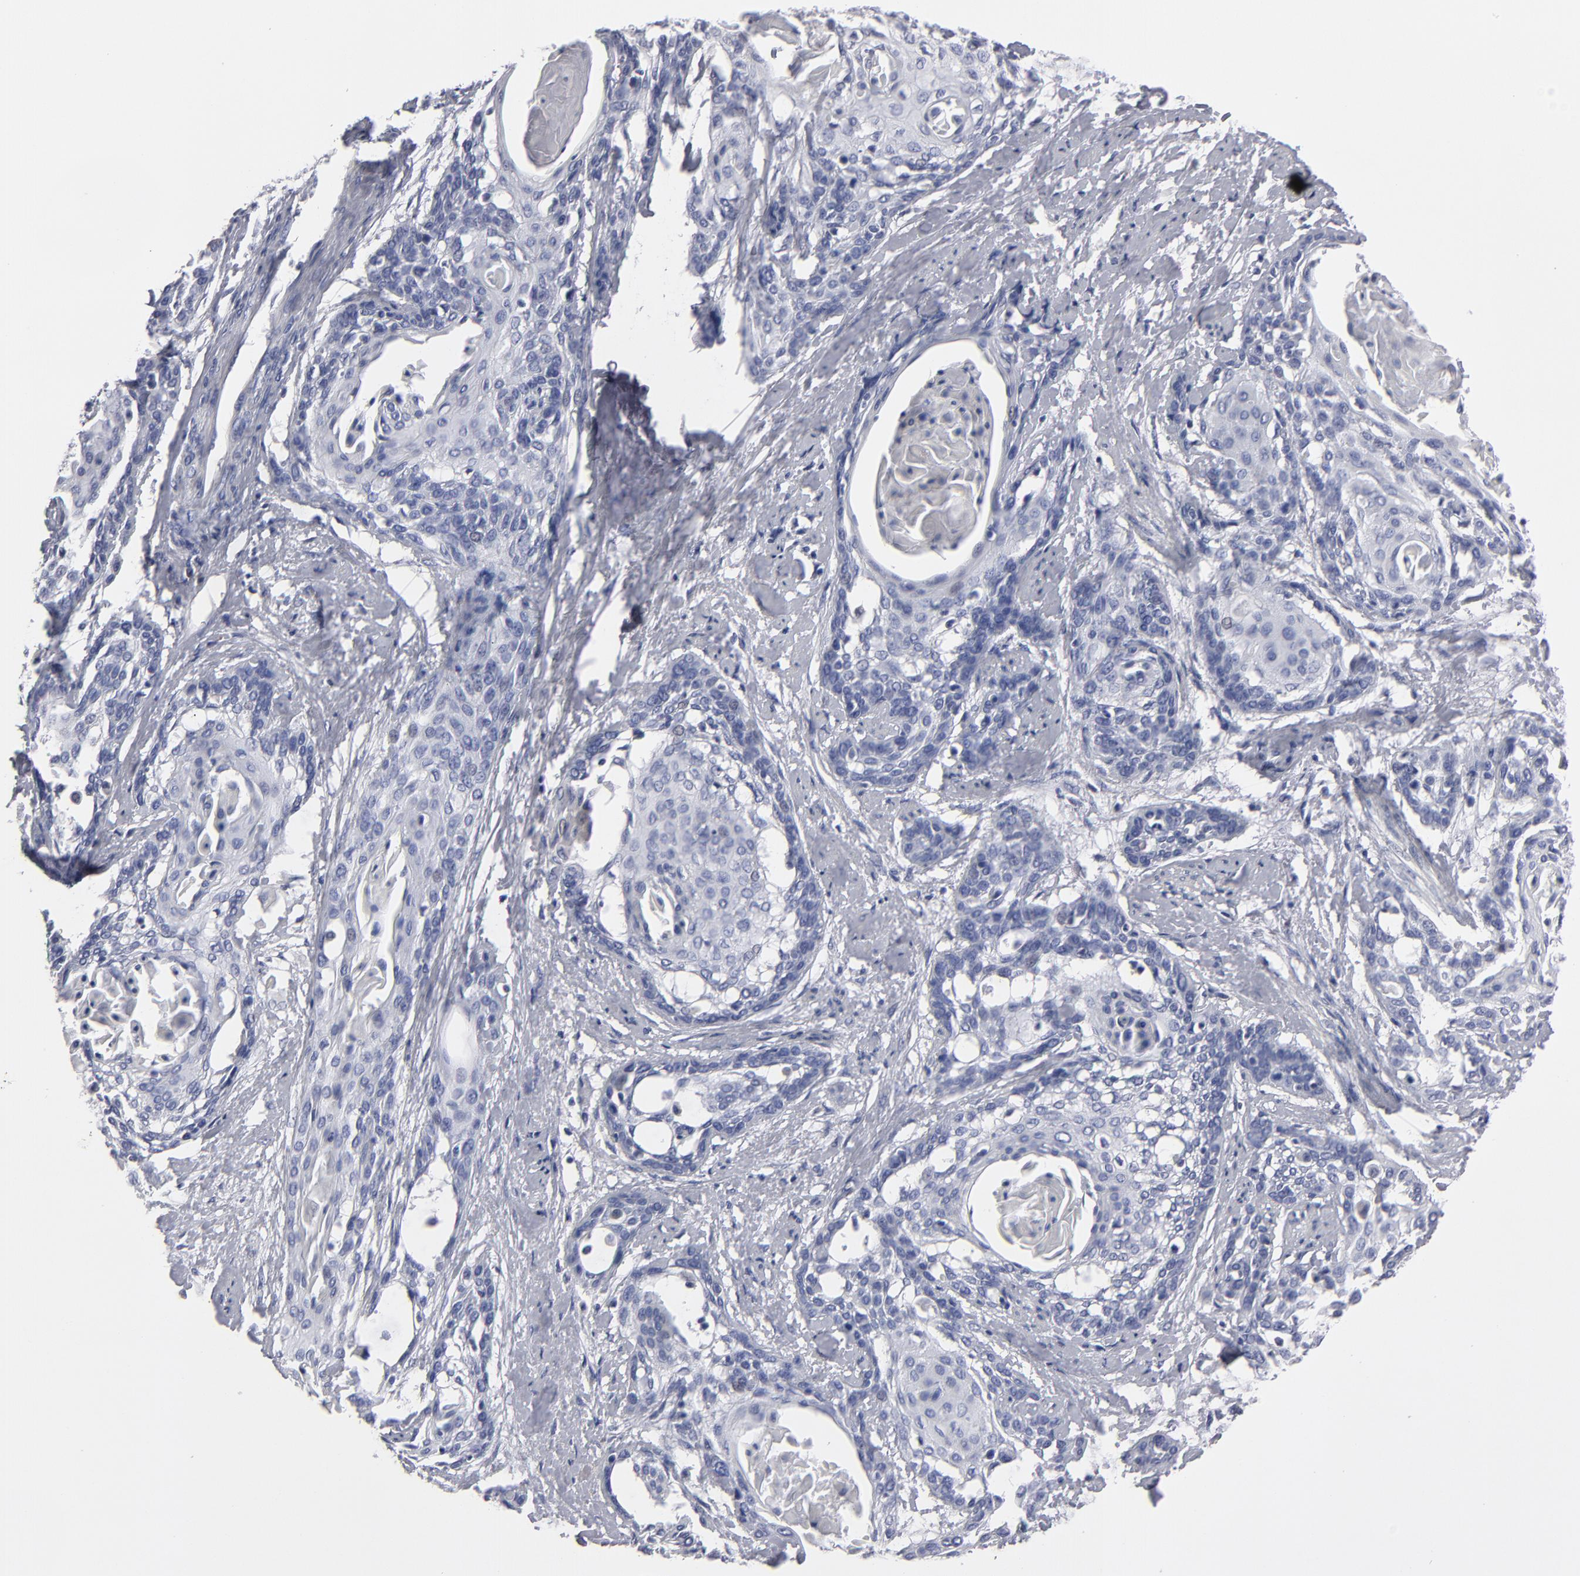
{"staining": {"intensity": "negative", "quantity": "none", "location": "none"}, "tissue": "cervical cancer", "cell_type": "Tumor cells", "image_type": "cancer", "snomed": [{"axis": "morphology", "description": "Squamous cell carcinoma, NOS"}, {"axis": "topography", "description": "Cervix"}], "caption": "High power microscopy histopathology image of an IHC histopathology image of cervical cancer, revealing no significant expression in tumor cells.", "gene": "CCDC80", "patient": {"sex": "female", "age": 57}}